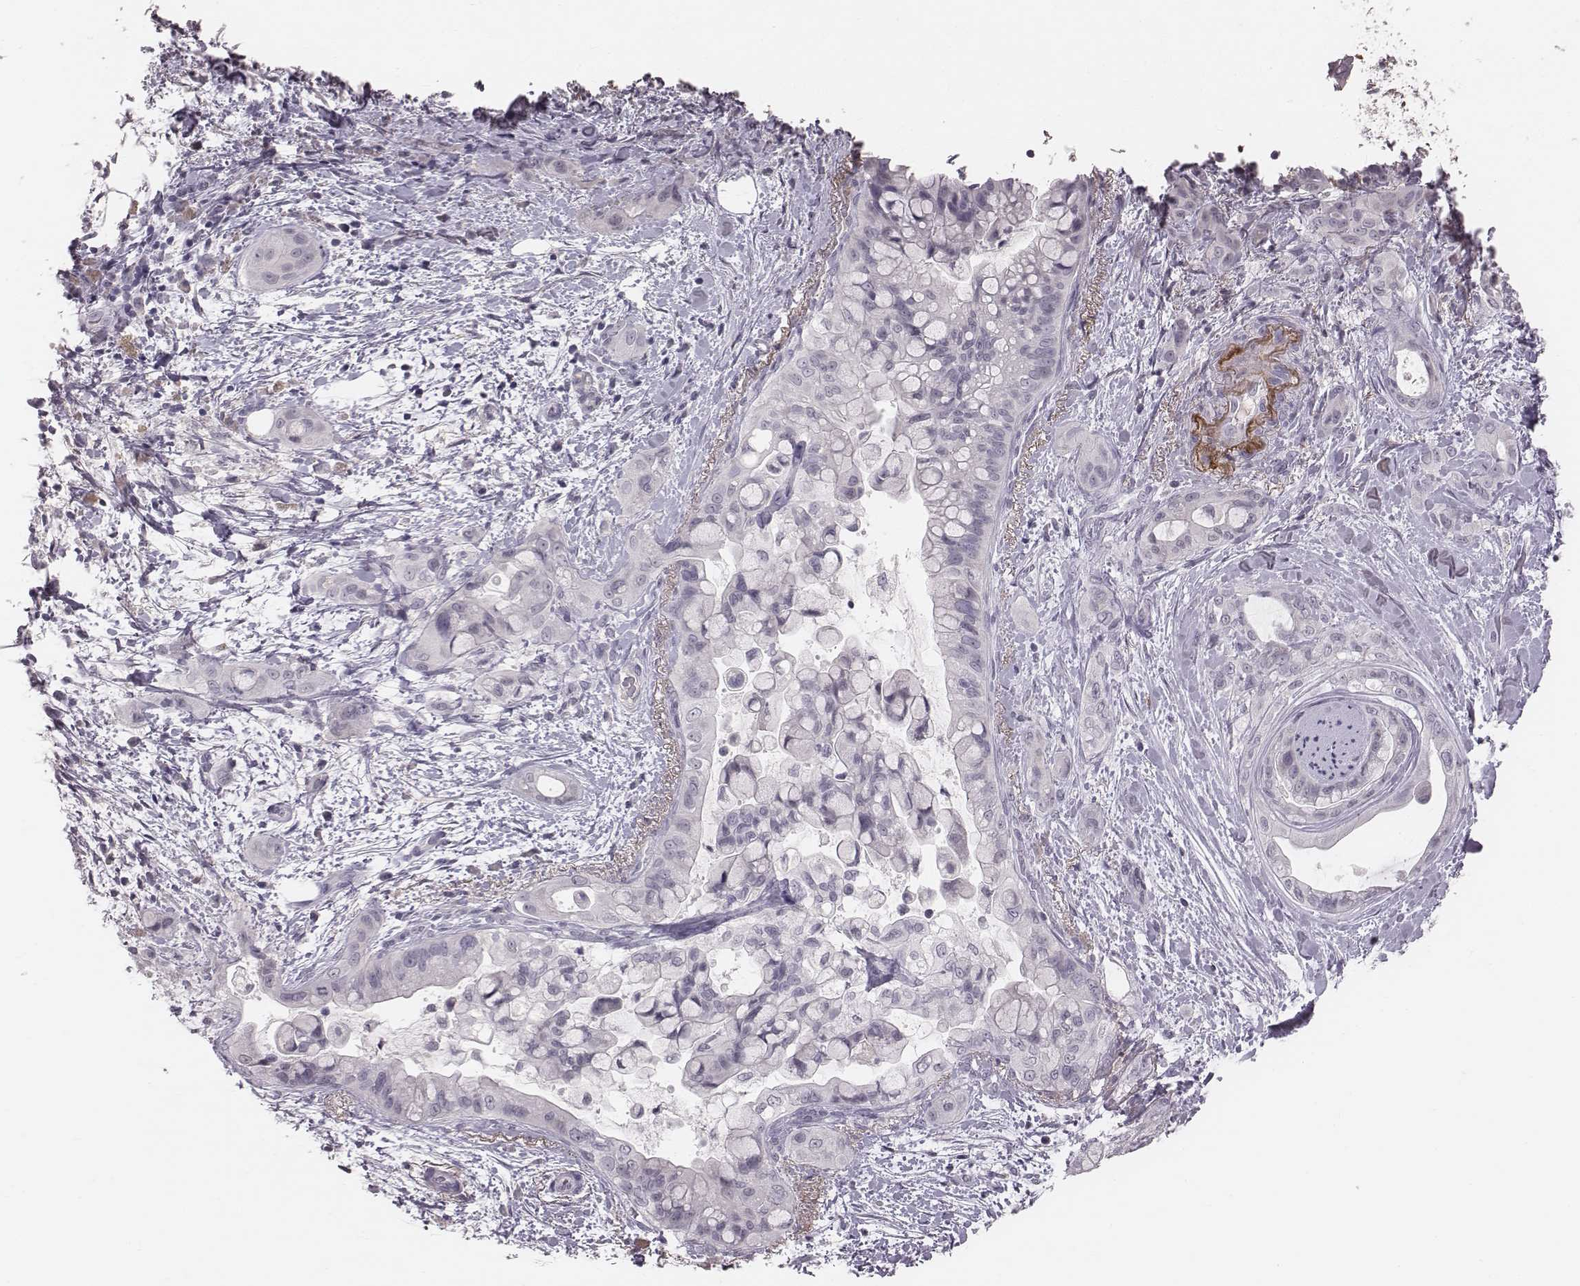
{"staining": {"intensity": "negative", "quantity": "none", "location": "none"}, "tissue": "pancreatic cancer", "cell_type": "Tumor cells", "image_type": "cancer", "snomed": [{"axis": "morphology", "description": "Adenocarcinoma, NOS"}, {"axis": "topography", "description": "Pancreas"}], "caption": "Immunohistochemical staining of pancreatic adenocarcinoma displays no significant positivity in tumor cells.", "gene": "CFTR", "patient": {"sex": "male", "age": 71}}